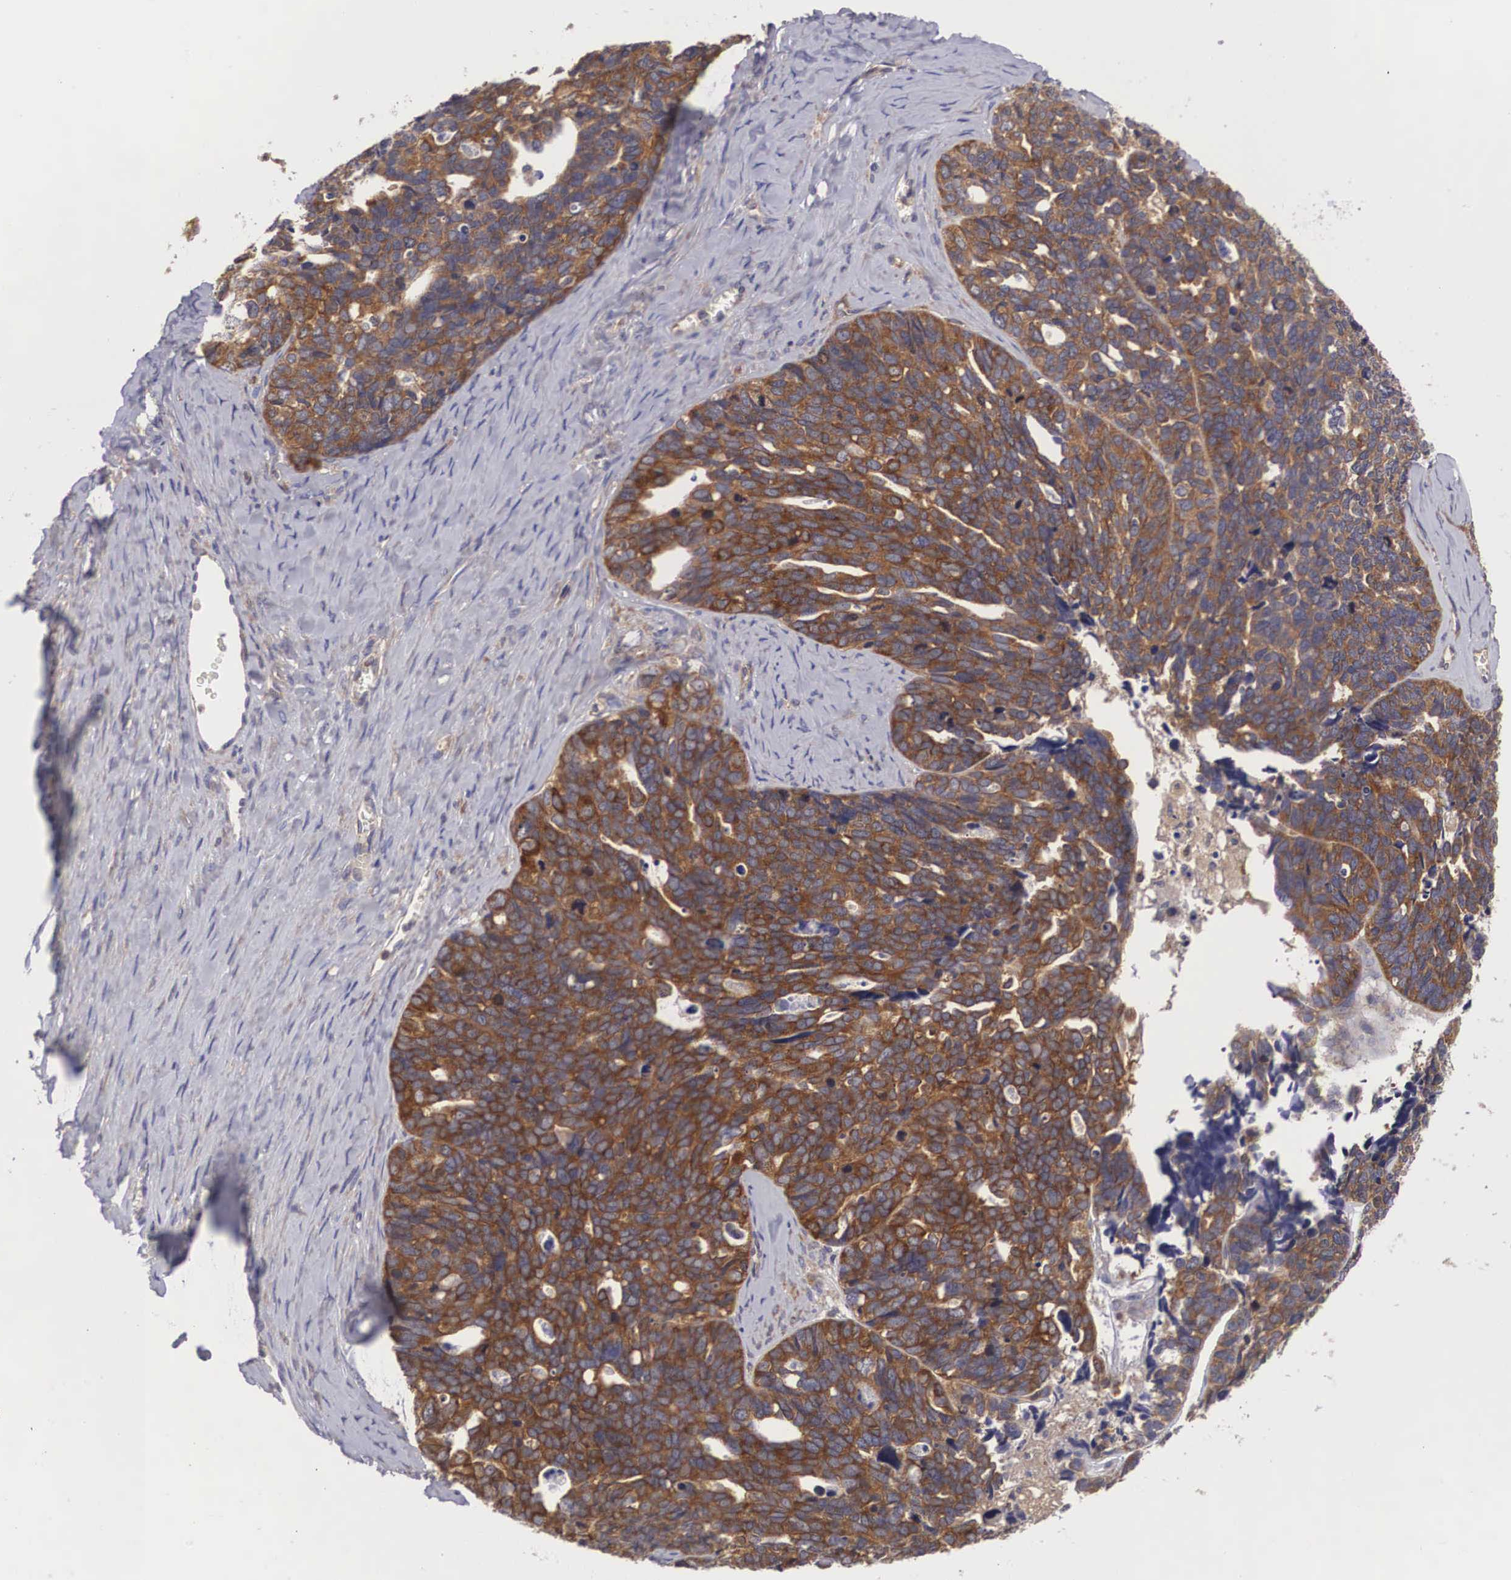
{"staining": {"intensity": "moderate", "quantity": ">75%", "location": "cytoplasmic/membranous"}, "tissue": "ovarian cancer", "cell_type": "Tumor cells", "image_type": "cancer", "snomed": [{"axis": "morphology", "description": "Cystadenocarcinoma, serous, NOS"}, {"axis": "topography", "description": "Ovary"}], "caption": "A micrograph showing moderate cytoplasmic/membranous expression in approximately >75% of tumor cells in ovarian cancer, as visualized by brown immunohistochemical staining.", "gene": "GRIPAP1", "patient": {"sex": "female", "age": 77}}